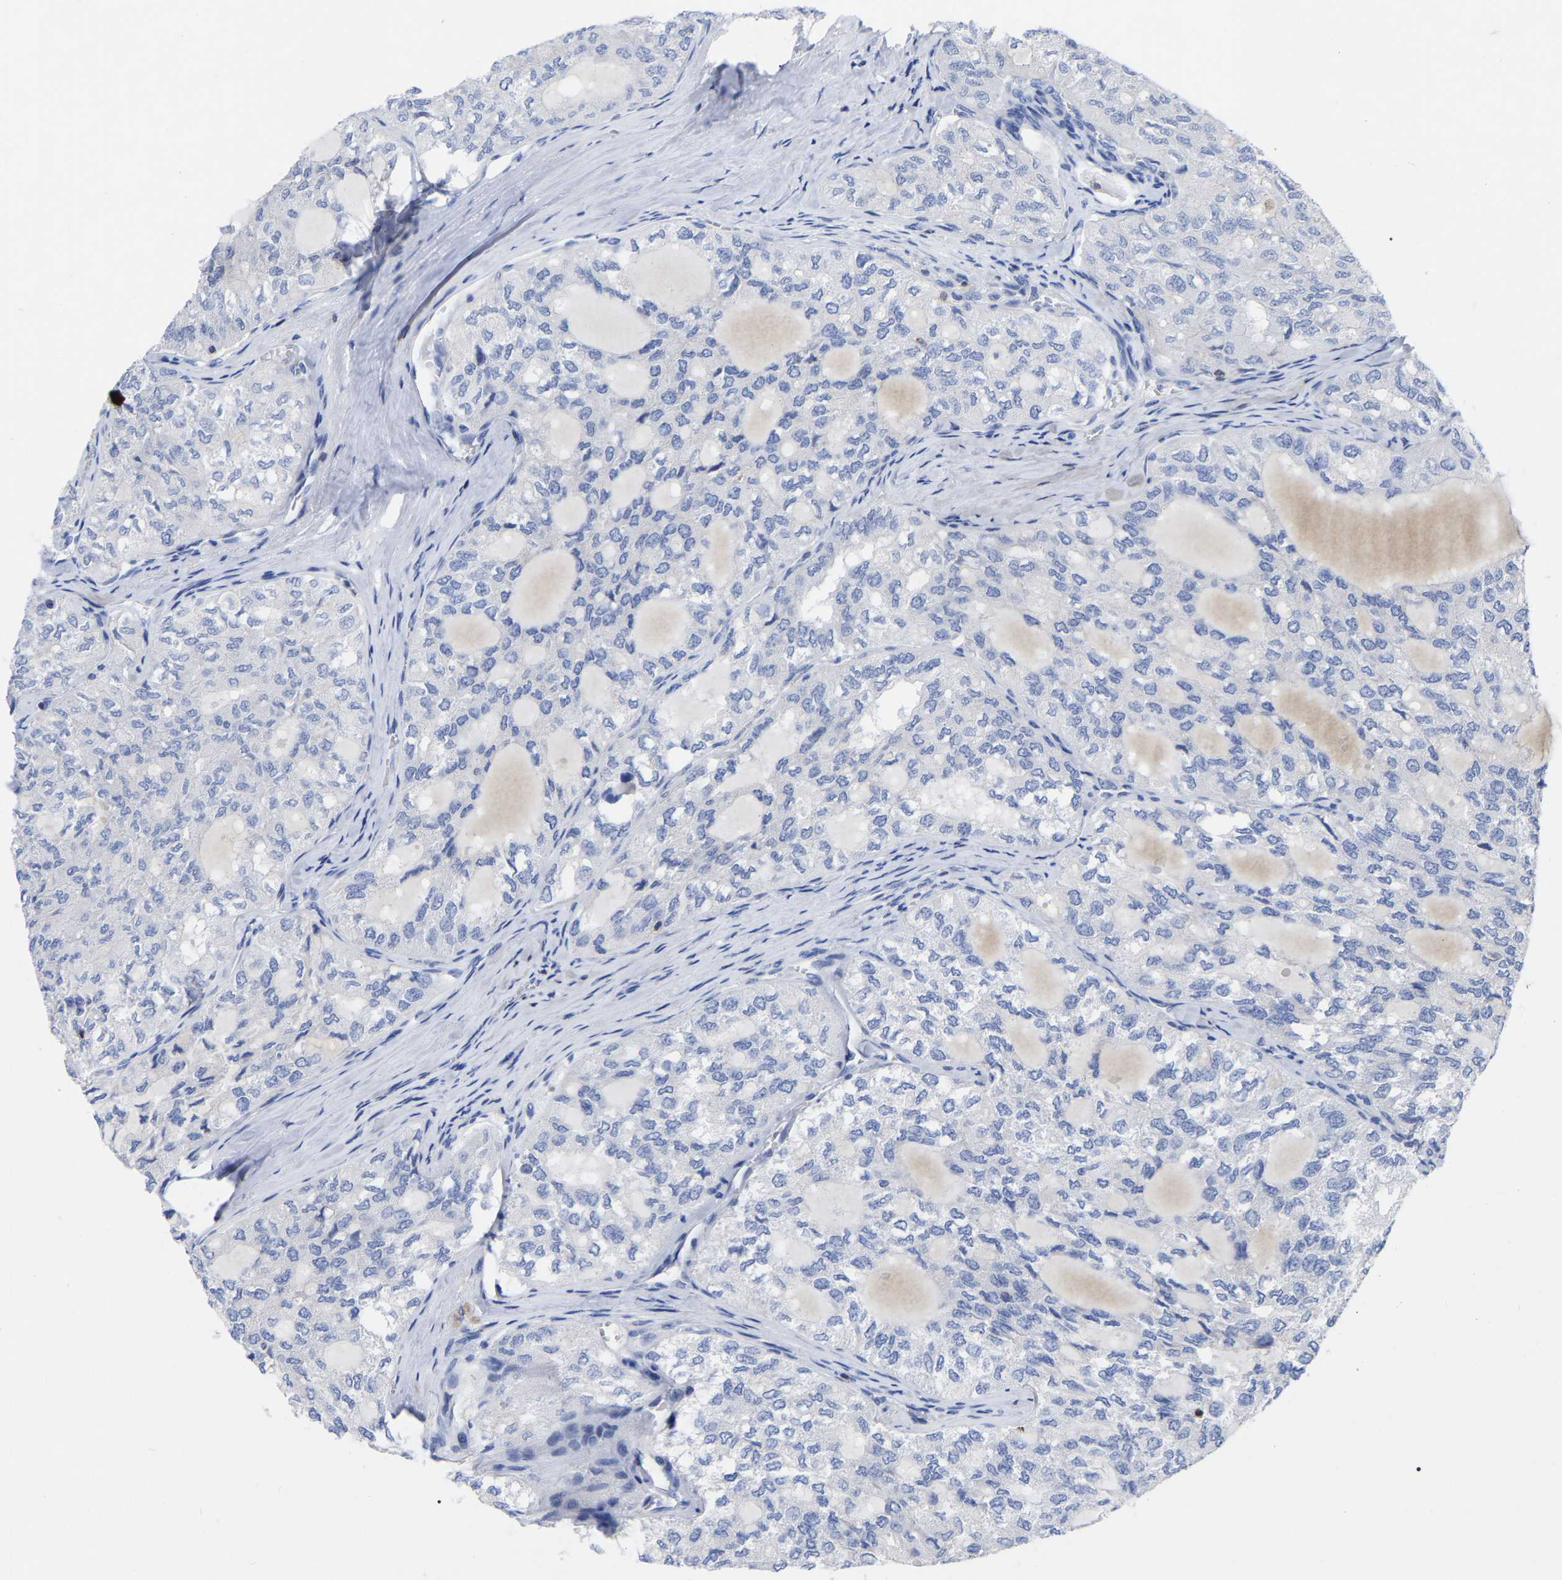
{"staining": {"intensity": "negative", "quantity": "none", "location": "none"}, "tissue": "thyroid cancer", "cell_type": "Tumor cells", "image_type": "cancer", "snomed": [{"axis": "morphology", "description": "Follicular adenoma carcinoma, NOS"}, {"axis": "topography", "description": "Thyroid gland"}], "caption": "Immunohistochemical staining of thyroid cancer exhibits no significant positivity in tumor cells. (Brightfield microscopy of DAB (3,3'-diaminobenzidine) immunohistochemistry (IHC) at high magnification).", "gene": "PTPN7", "patient": {"sex": "male", "age": 75}}